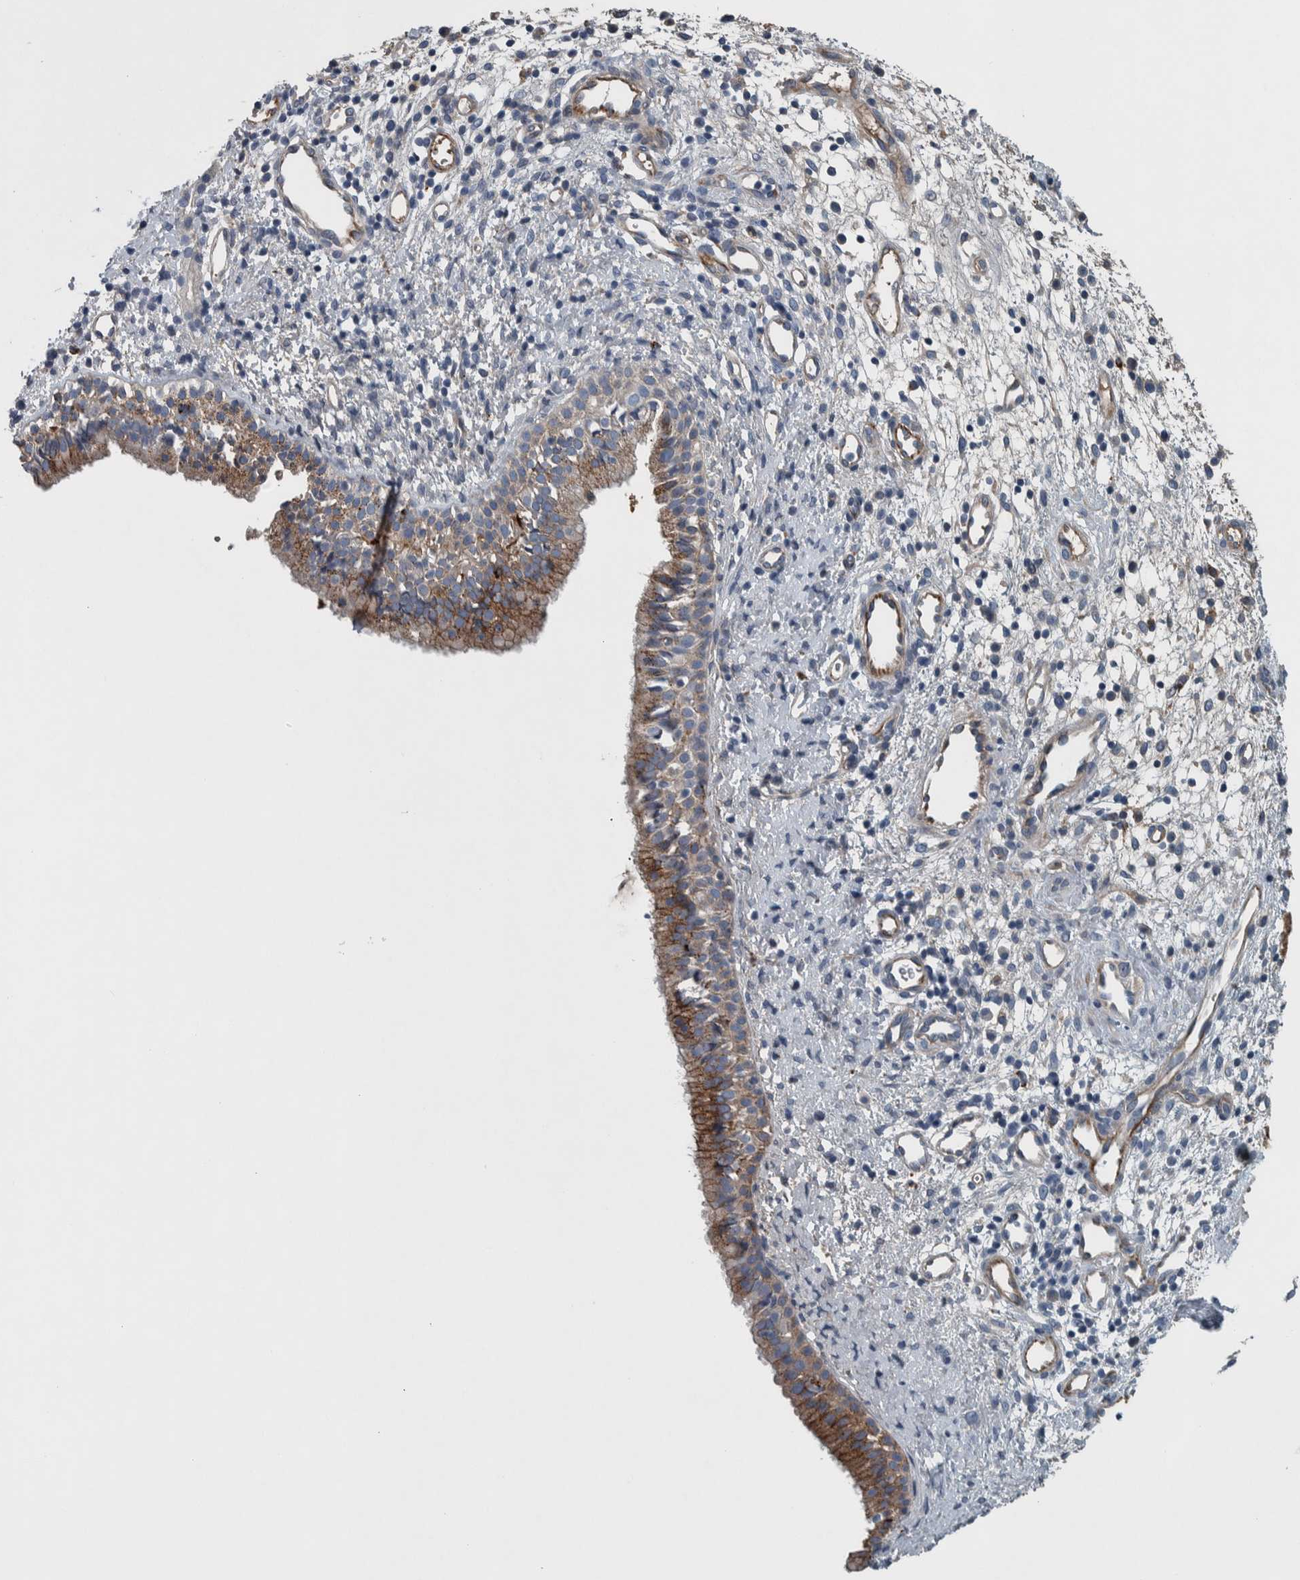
{"staining": {"intensity": "moderate", "quantity": "25%-75%", "location": "cytoplasmic/membranous"}, "tissue": "nasopharynx", "cell_type": "Respiratory epithelial cells", "image_type": "normal", "snomed": [{"axis": "morphology", "description": "Normal tissue, NOS"}, {"axis": "topography", "description": "Nasopharynx"}], "caption": "The histopathology image demonstrates immunohistochemical staining of benign nasopharynx. There is moderate cytoplasmic/membranous staining is appreciated in about 25%-75% of respiratory epithelial cells.", "gene": "SERPINC1", "patient": {"sex": "male", "age": 22}}